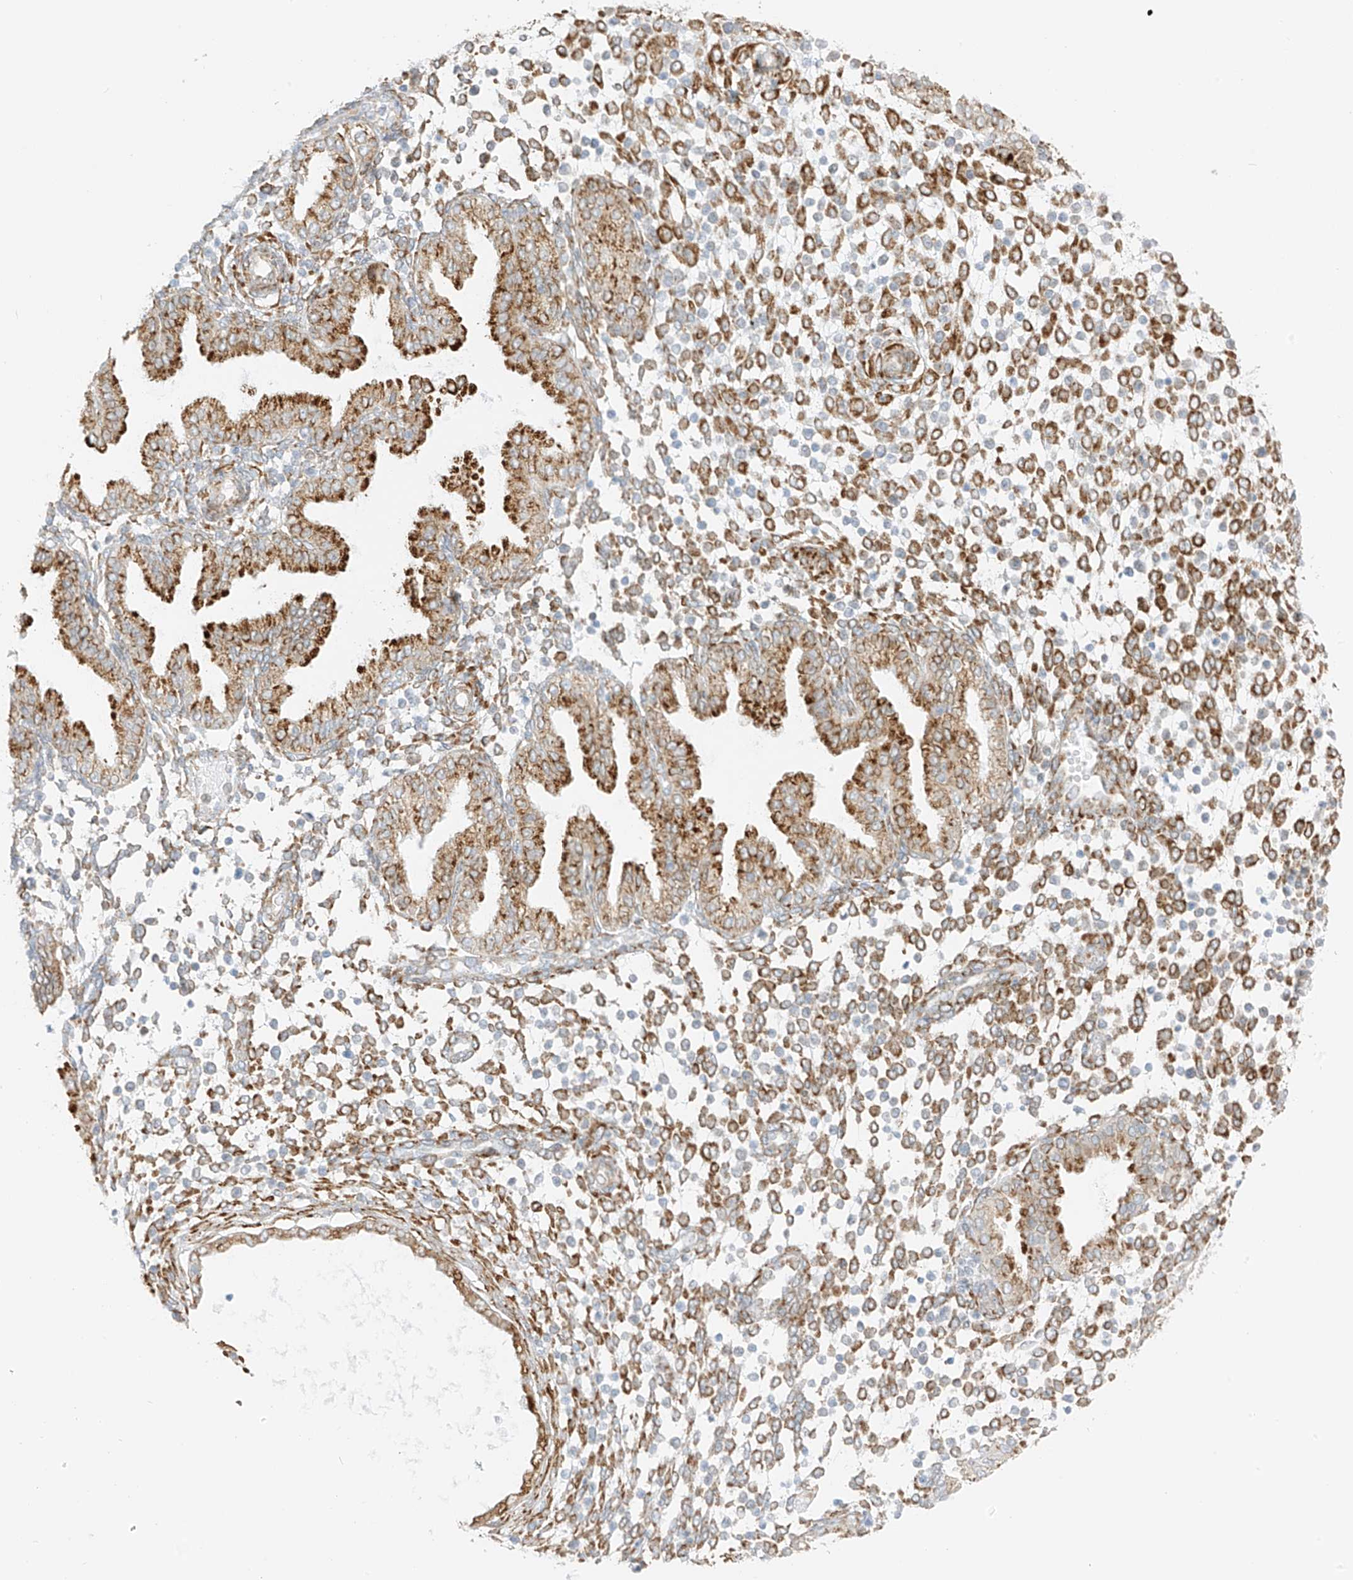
{"staining": {"intensity": "moderate", "quantity": ">75%", "location": "cytoplasmic/membranous"}, "tissue": "endometrium", "cell_type": "Cells in endometrial stroma", "image_type": "normal", "snomed": [{"axis": "morphology", "description": "Normal tissue, NOS"}, {"axis": "topography", "description": "Endometrium"}], "caption": "Endometrium stained for a protein (brown) shows moderate cytoplasmic/membranous positive expression in about >75% of cells in endometrial stroma.", "gene": "LRRC59", "patient": {"sex": "female", "age": 53}}